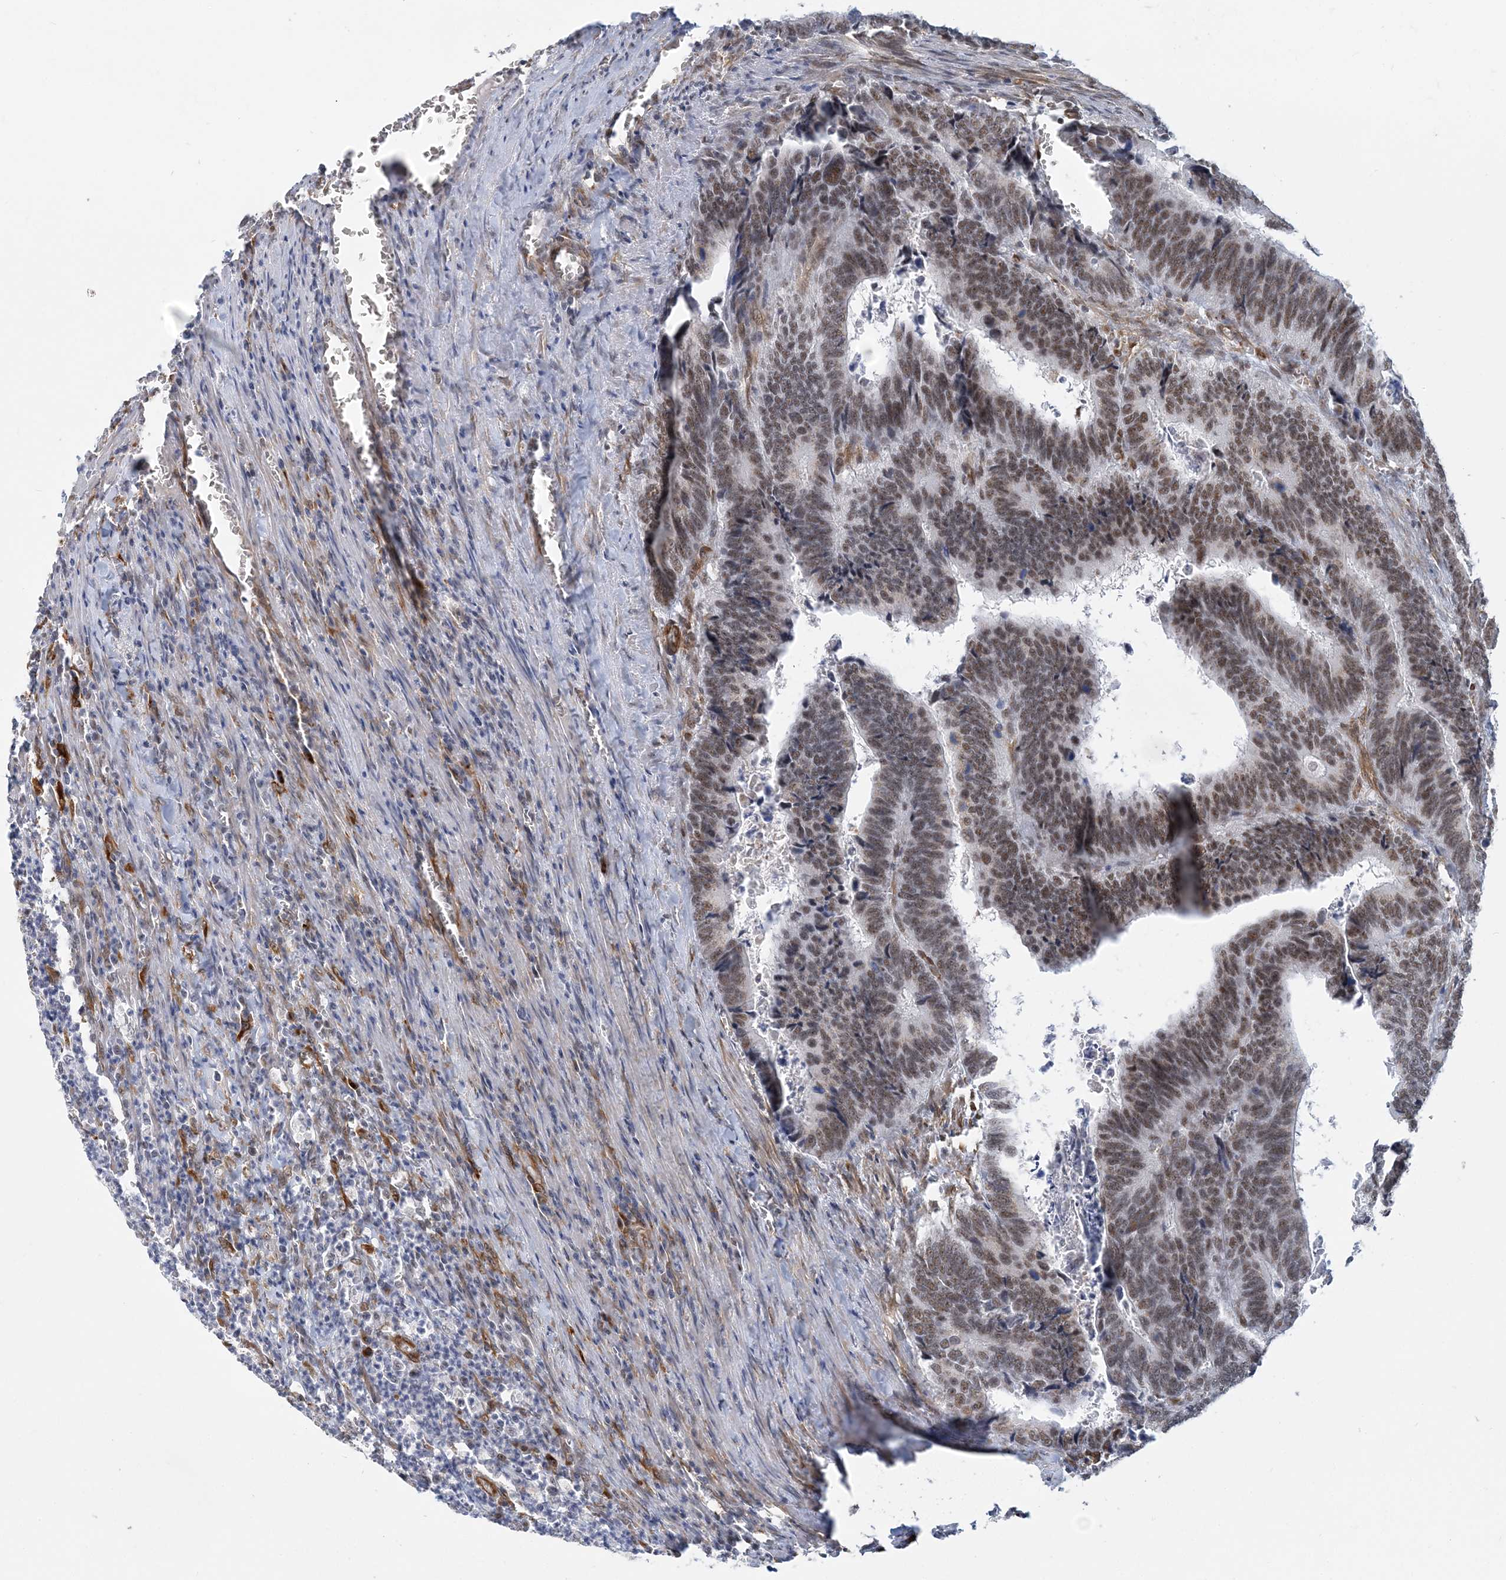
{"staining": {"intensity": "moderate", "quantity": ">75%", "location": "nuclear"}, "tissue": "colorectal cancer", "cell_type": "Tumor cells", "image_type": "cancer", "snomed": [{"axis": "morphology", "description": "Adenocarcinoma, NOS"}, {"axis": "topography", "description": "Colon"}], "caption": "Immunohistochemical staining of human colorectal cancer (adenocarcinoma) reveals moderate nuclear protein expression in approximately >75% of tumor cells.", "gene": "PLRG1", "patient": {"sex": "male", "age": 72}}